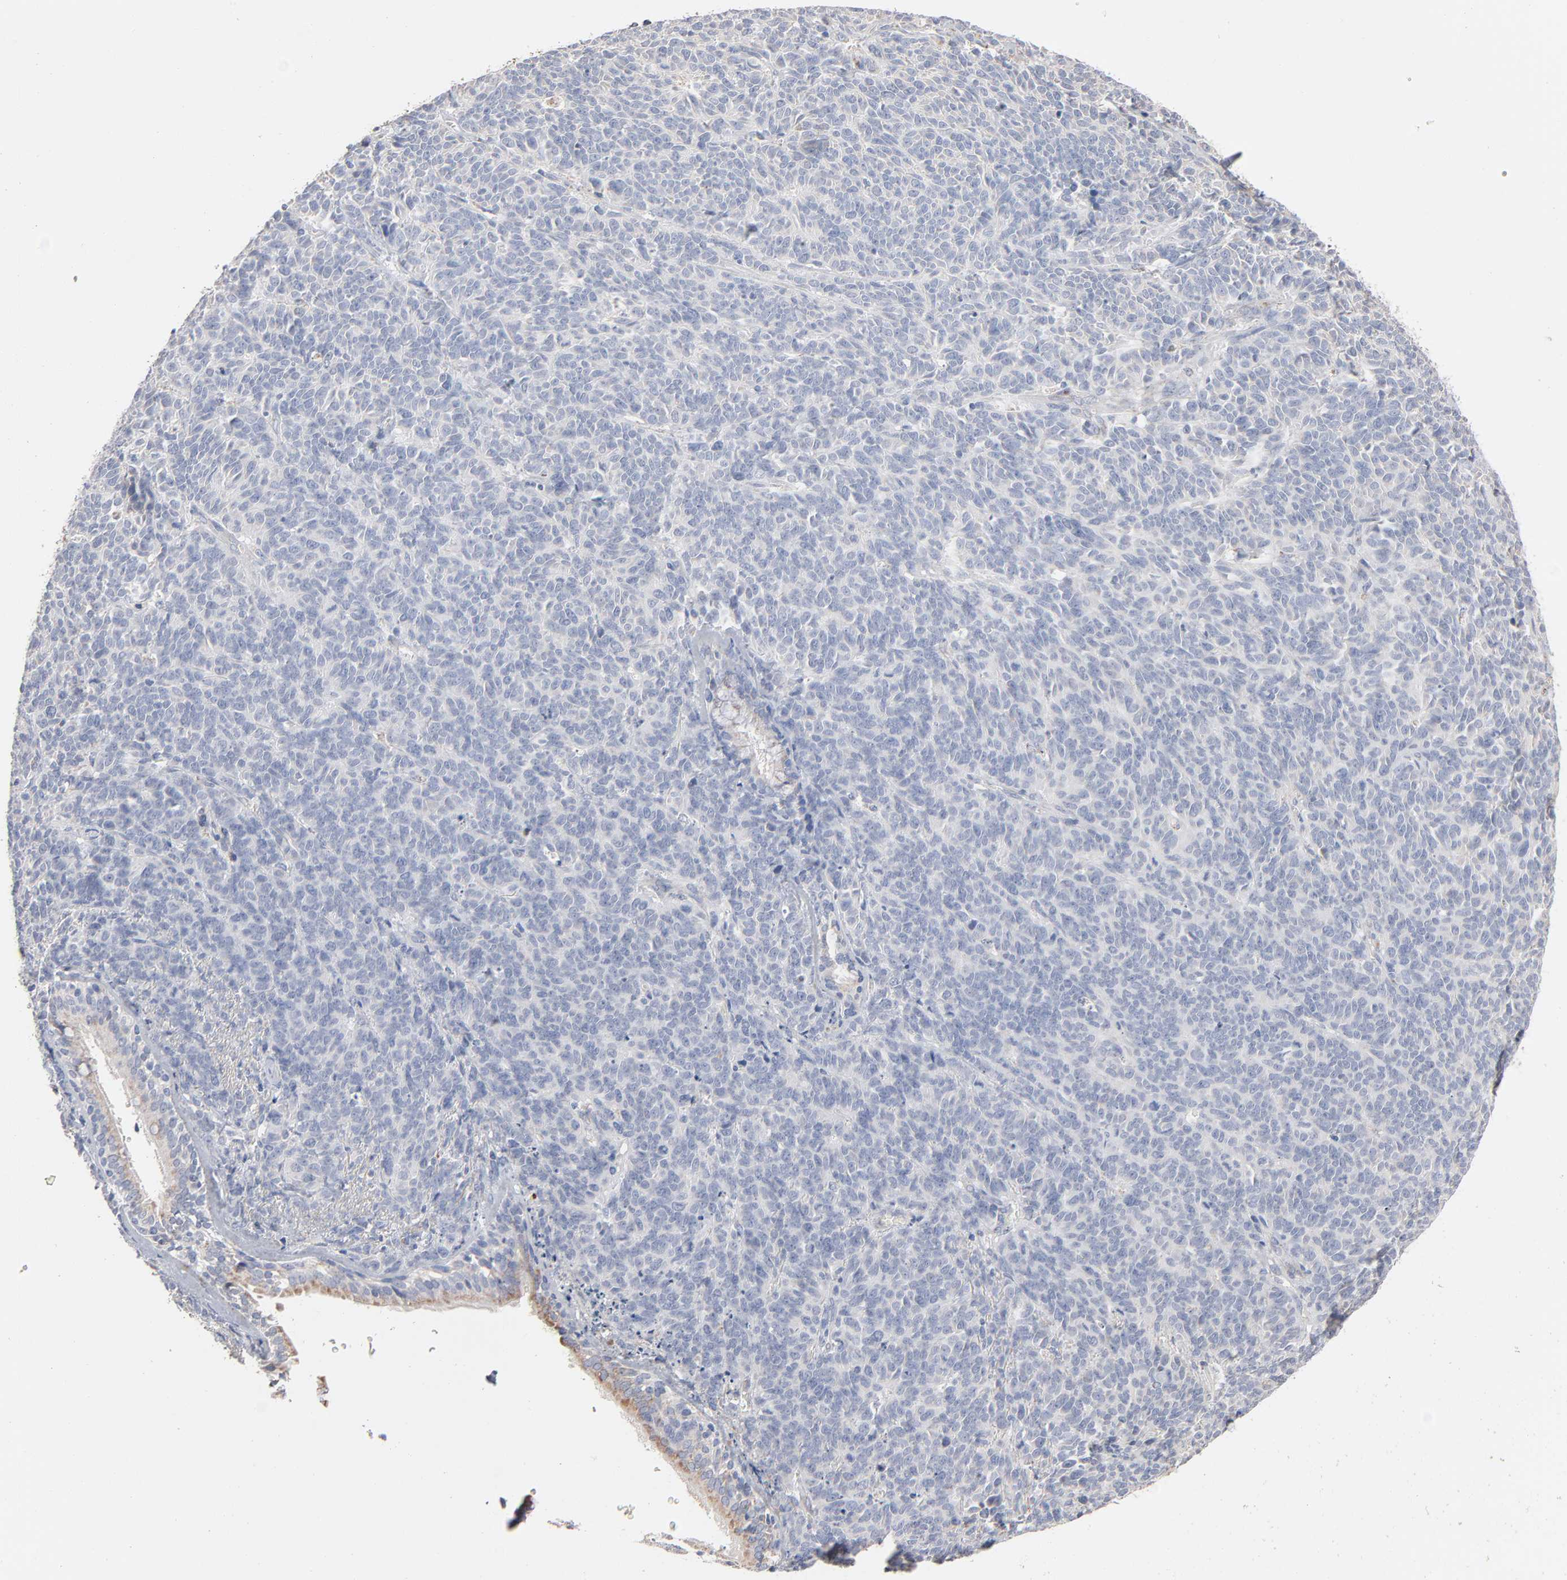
{"staining": {"intensity": "negative", "quantity": "none", "location": "none"}, "tissue": "lung cancer", "cell_type": "Tumor cells", "image_type": "cancer", "snomed": [{"axis": "morphology", "description": "Neoplasm, malignant, NOS"}, {"axis": "topography", "description": "Lung"}], "caption": "Human lung cancer stained for a protein using IHC demonstrates no staining in tumor cells.", "gene": "UQCRC1", "patient": {"sex": "female", "age": 58}}